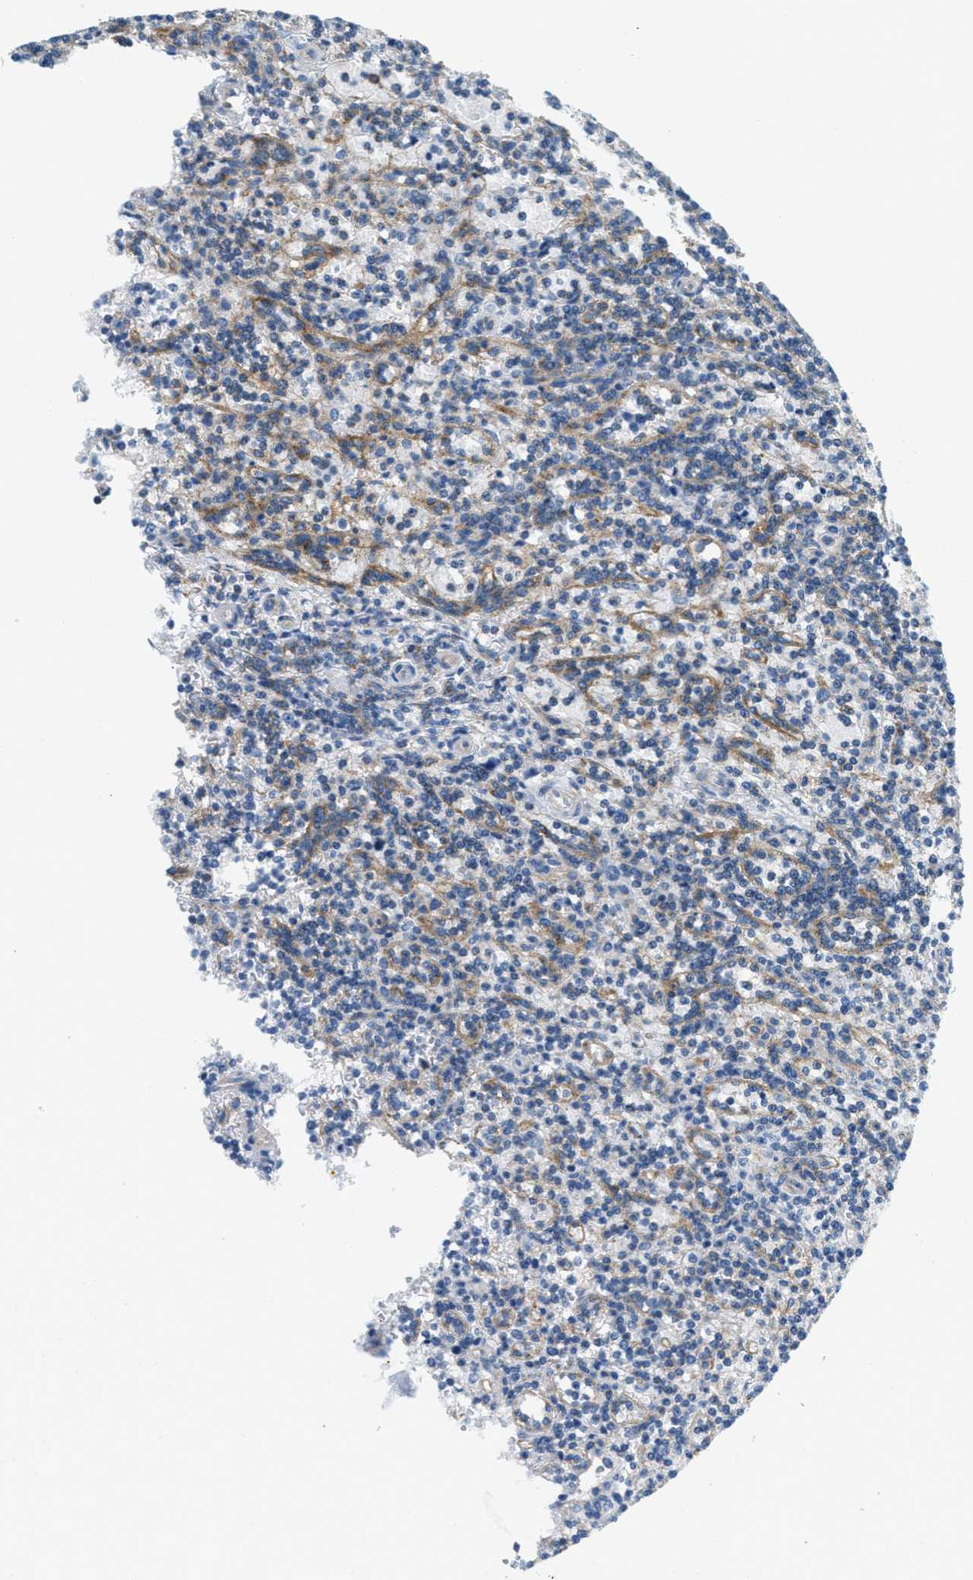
{"staining": {"intensity": "weak", "quantity": "<25%", "location": "cytoplasmic/membranous"}, "tissue": "lymphoma", "cell_type": "Tumor cells", "image_type": "cancer", "snomed": [{"axis": "morphology", "description": "Malignant lymphoma, non-Hodgkin's type, Low grade"}, {"axis": "topography", "description": "Spleen"}], "caption": "A photomicrograph of lymphoma stained for a protein reveals no brown staining in tumor cells.", "gene": "AP2B1", "patient": {"sex": "male", "age": 73}}